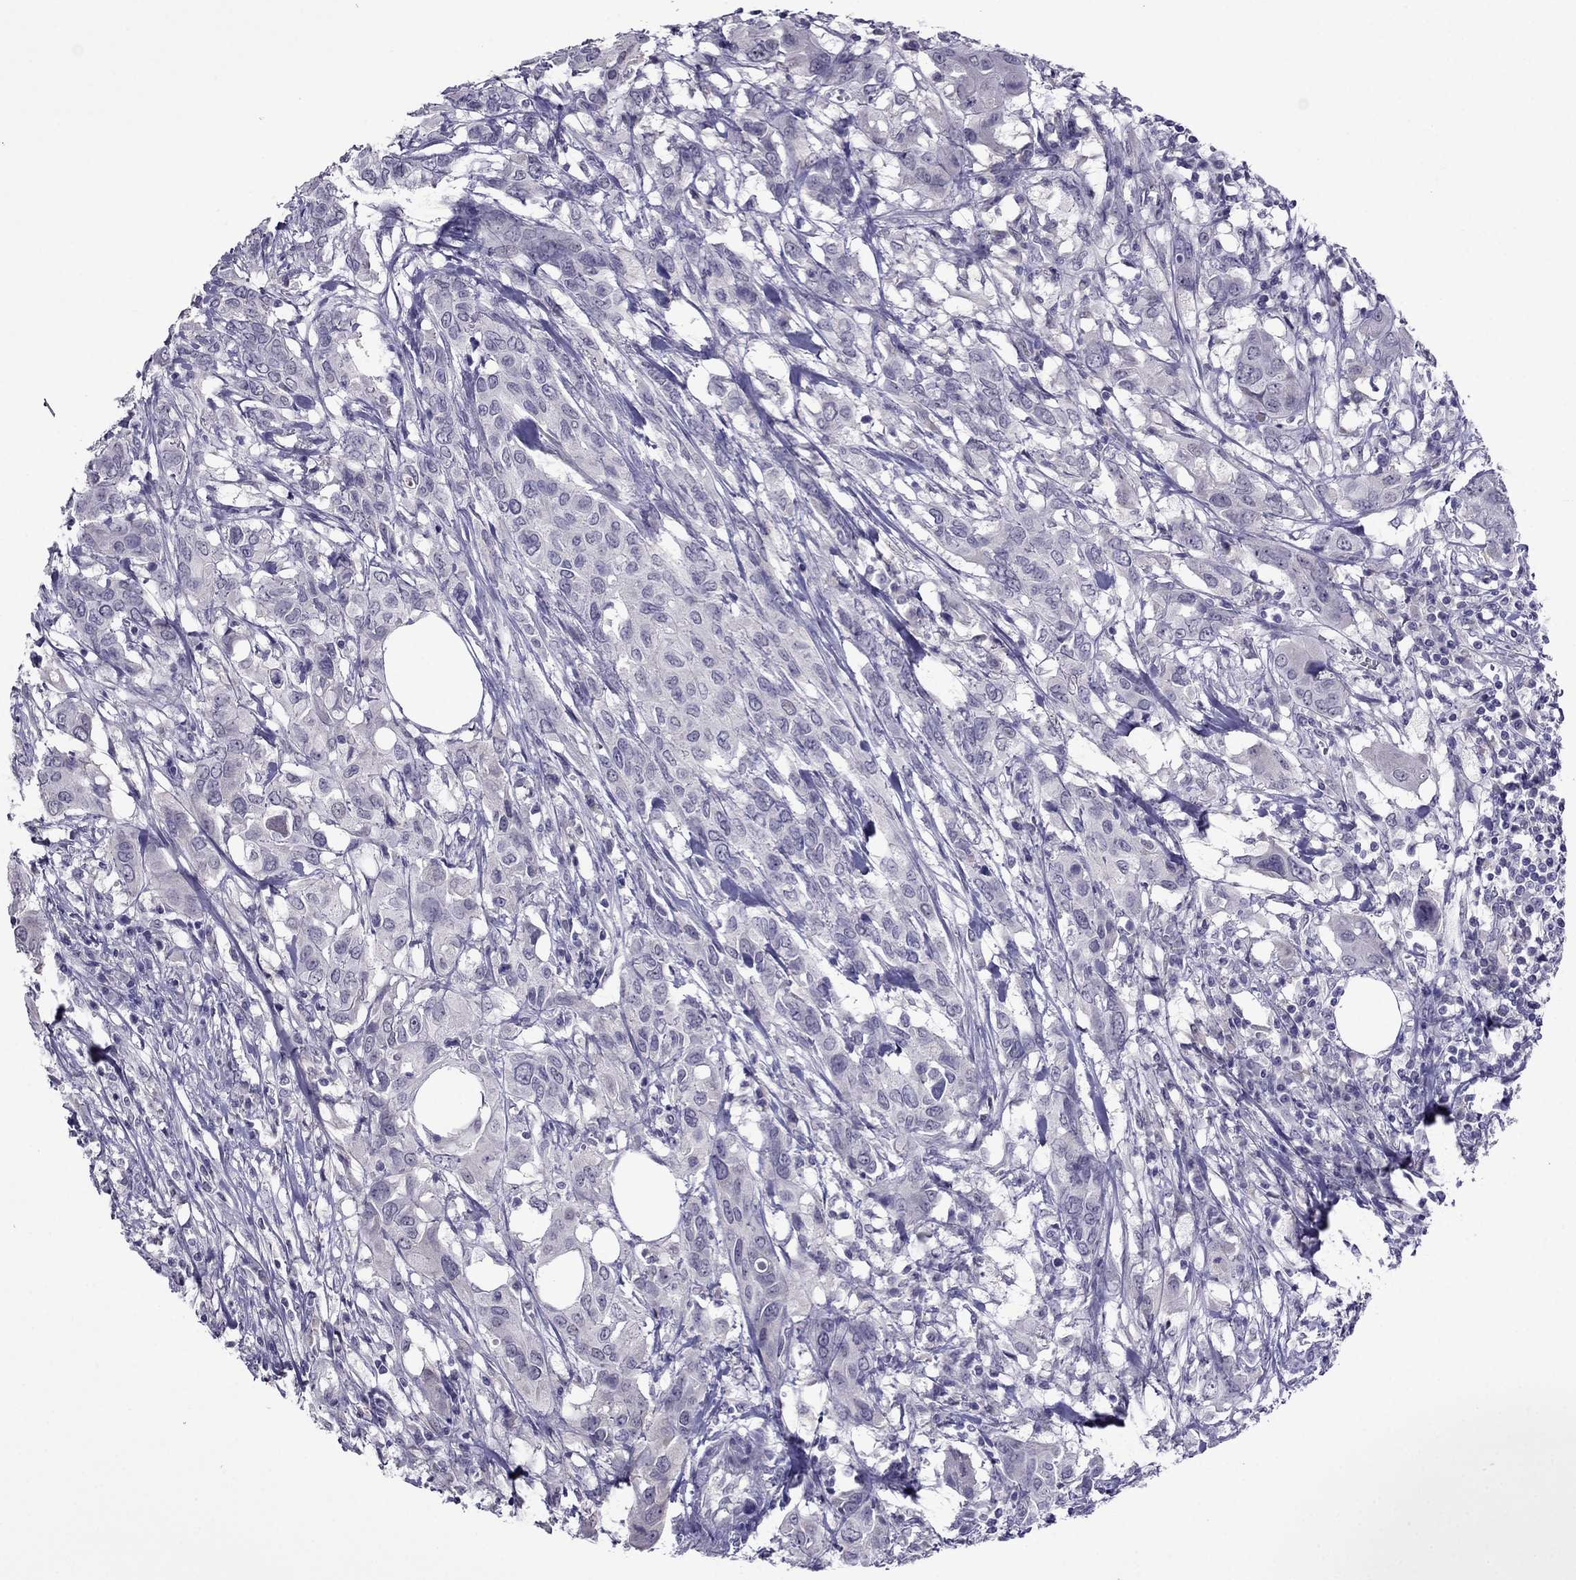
{"staining": {"intensity": "negative", "quantity": "none", "location": "none"}, "tissue": "urothelial cancer", "cell_type": "Tumor cells", "image_type": "cancer", "snomed": [{"axis": "morphology", "description": "Urothelial carcinoma, NOS"}, {"axis": "morphology", "description": "Urothelial carcinoma, High grade"}, {"axis": "topography", "description": "Urinary bladder"}], "caption": "DAB (3,3'-diaminobenzidine) immunohistochemical staining of human urothelial carcinoma (high-grade) exhibits no significant expression in tumor cells.", "gene": "SPTBN4", "patient": {"sex": "male", "age": 63}}